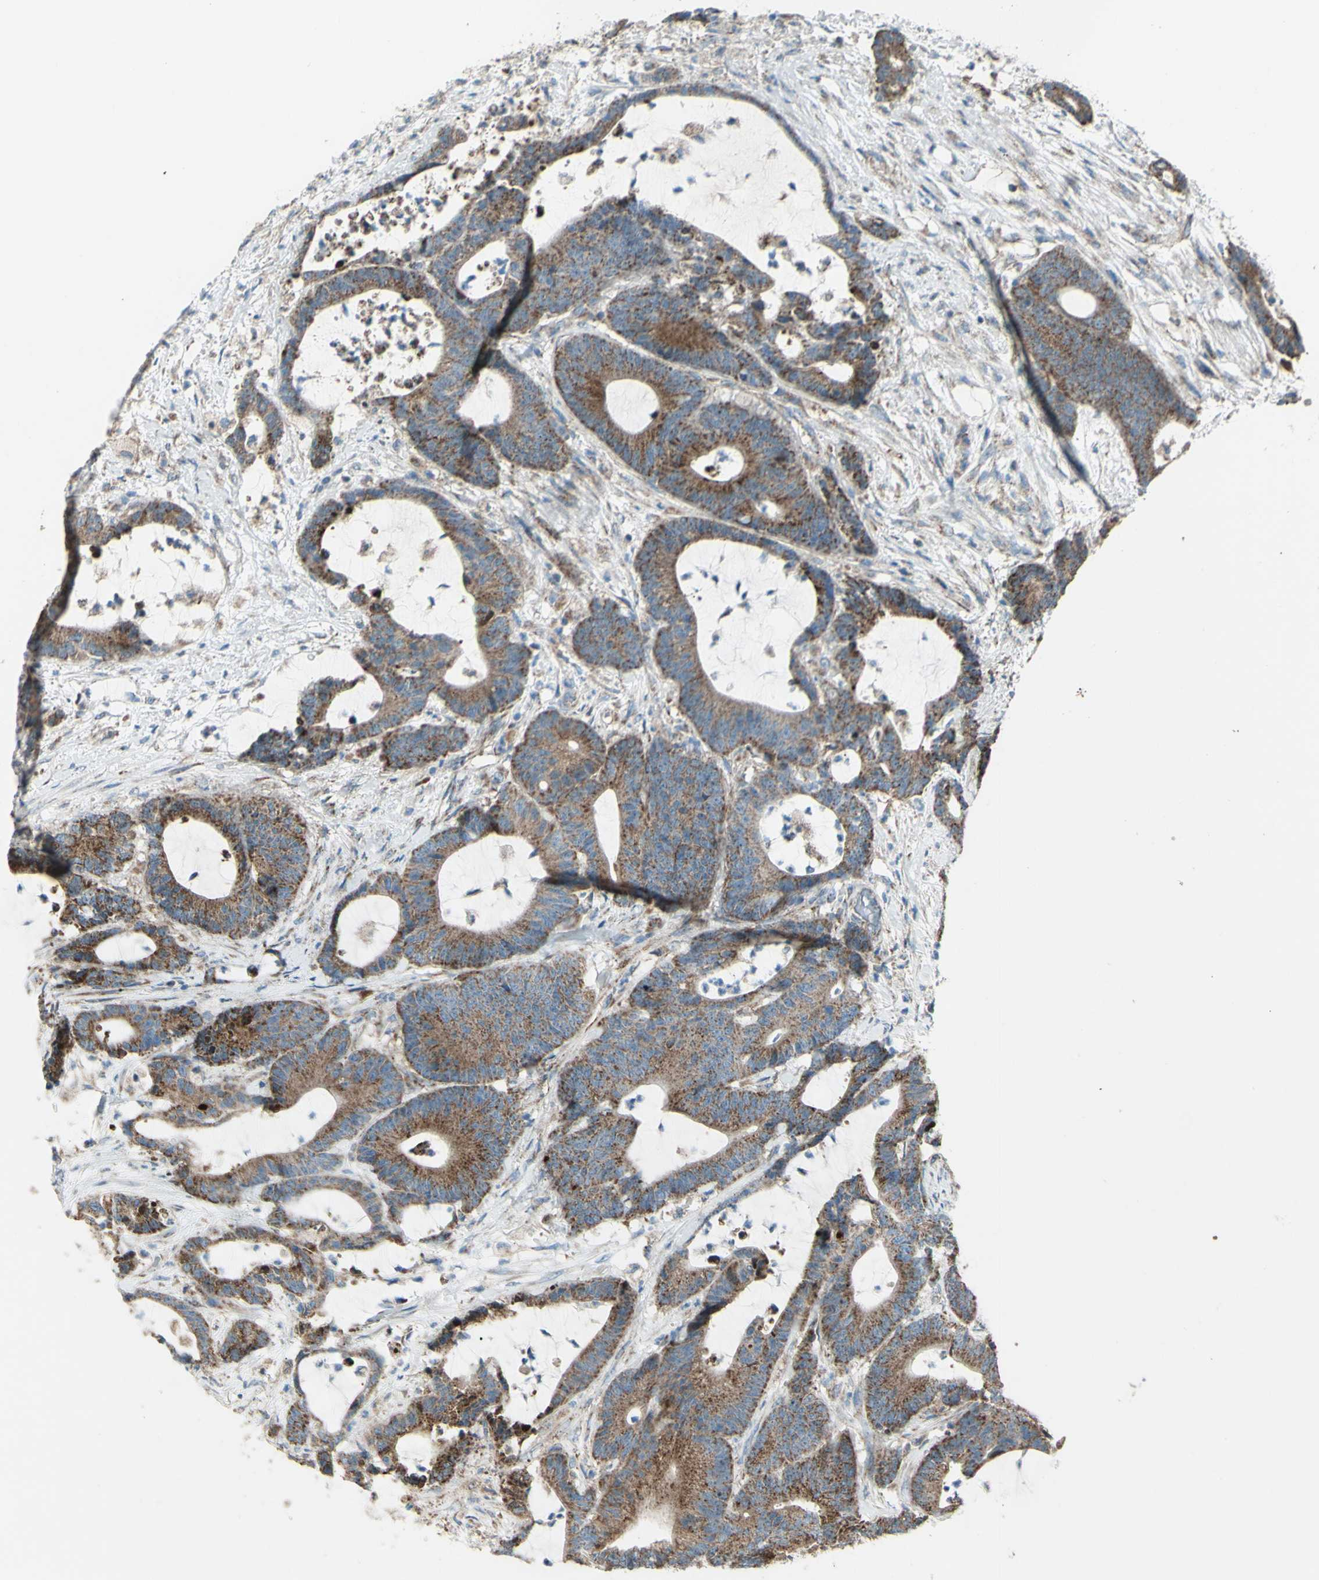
{"staining": {"intensity": "moderate", "quantity": ">75%", "location": "cytoplasmic/membranous"}, "tissue": "colorectal cancer", "cell_type": "Tumor cells", "image_type": "cancer", "snomed": [{"axis": "morphology", "description": "Adenocarcinoma, NOS"}, {"axis": "topography", "description": "Colon"}], "caption": "Colorectal cancer (adenocarcinoma) tissue reveals moderate cytoplasmic/membranous positivity in approximately >75% of tumor cells", "gene": "RHOT1", "patient": {"sex": "female", "age": 84}}